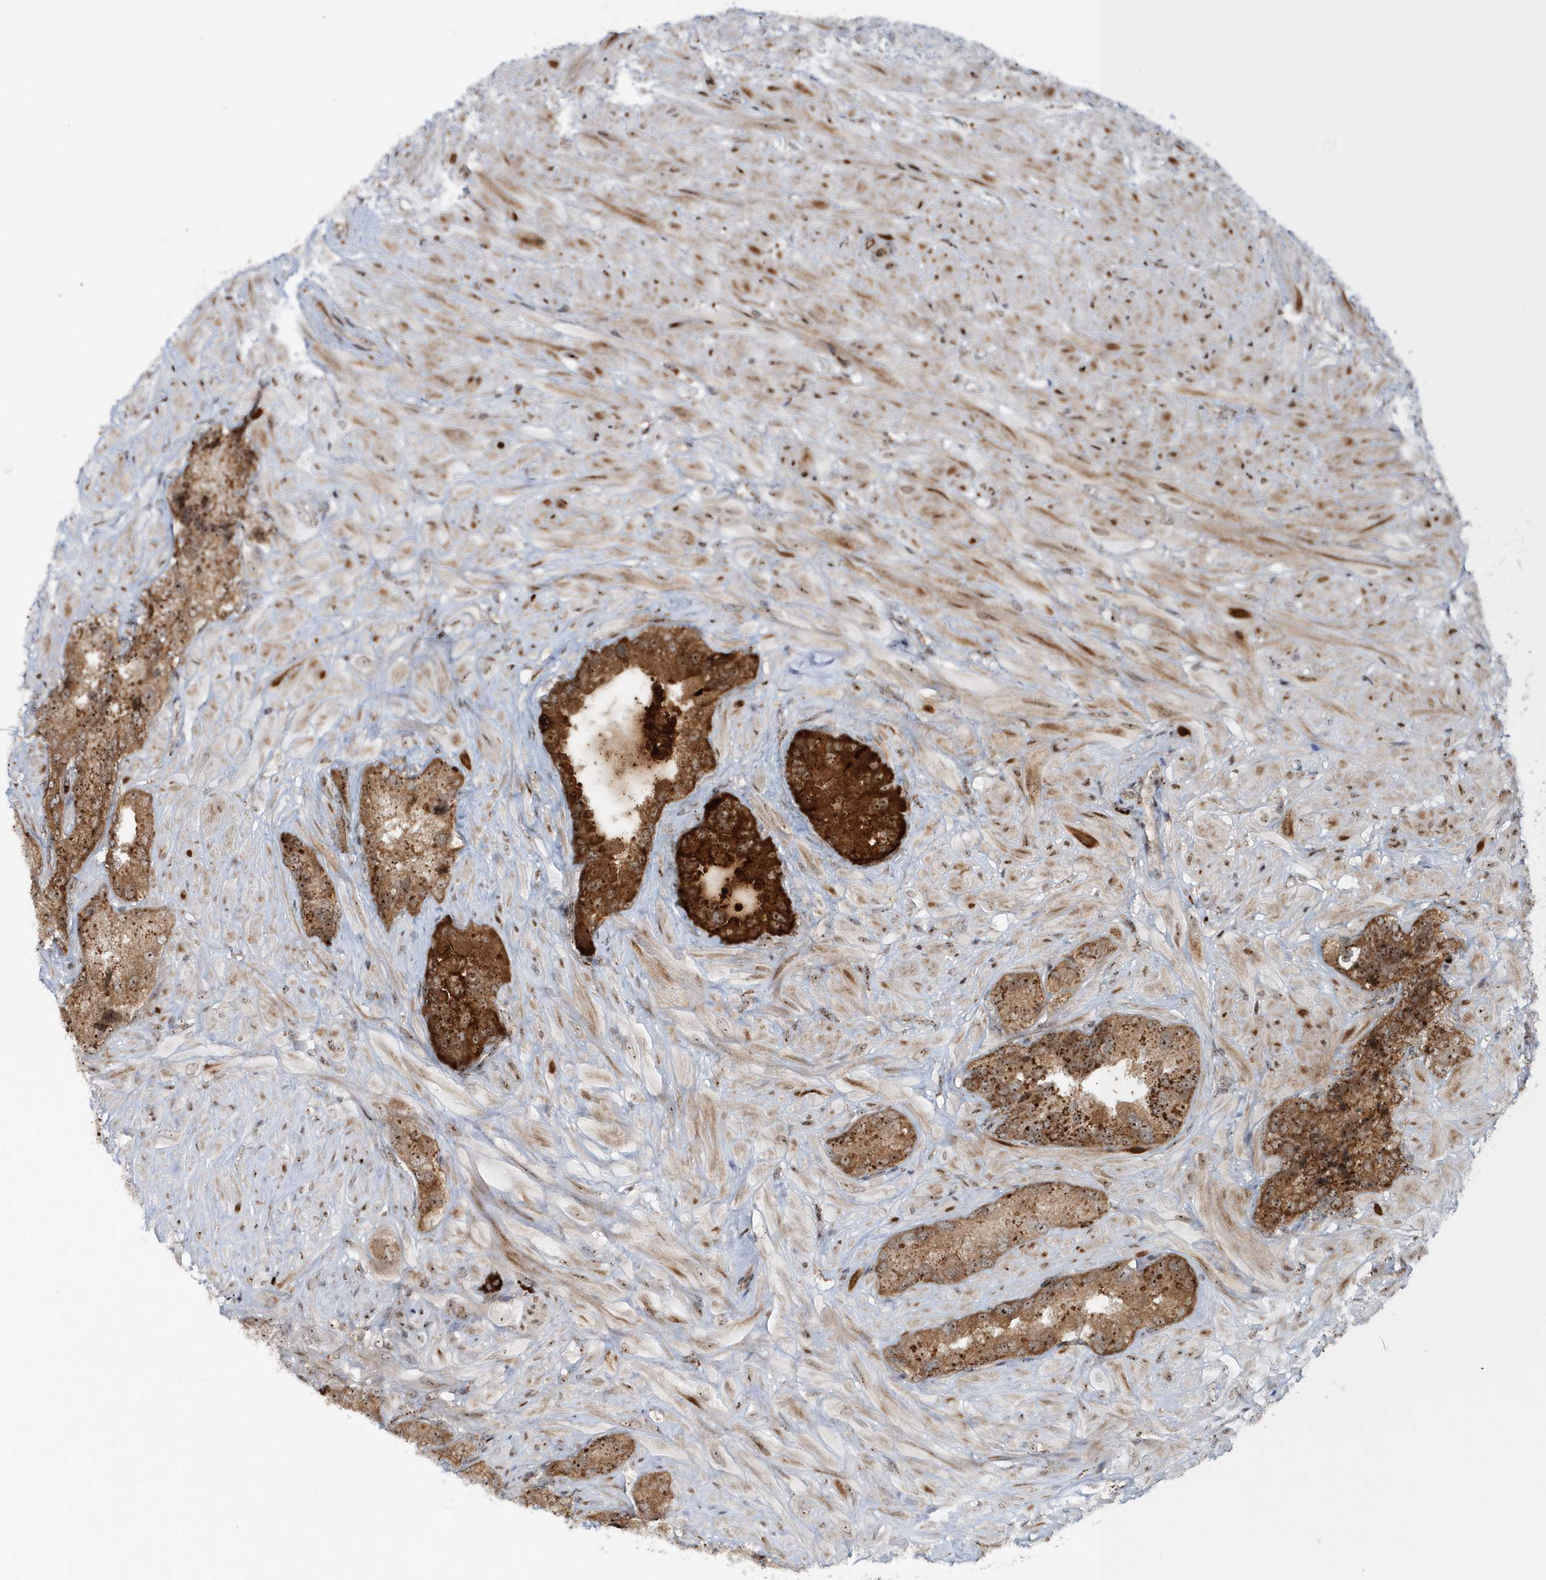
{"staining": {"intensity": "strong", "quantity": ">75%", "location": "cytoplasmic/membranous,nuclear"}, "tissue": "seminal vesicle", "cell_type": "Glandular cells", "image_type": "normal", "snomed": [{"axis": "morphology", "description": "Normal tissue, NOS"}, {"axis": "topography", "description": "Seminal veicle"}, {"axis": "topography", "description": "Peripheral nerve tissue"}], "caption": "The micrograph shows immunohistochemical staining of normal seminal vesicle. There is strong cytoplasmic/membranous,nuclear staining is identified in about >75% of glandular cells.", "gene": "SOWAHB", "patient": {"sex": "male", "age": 67}}